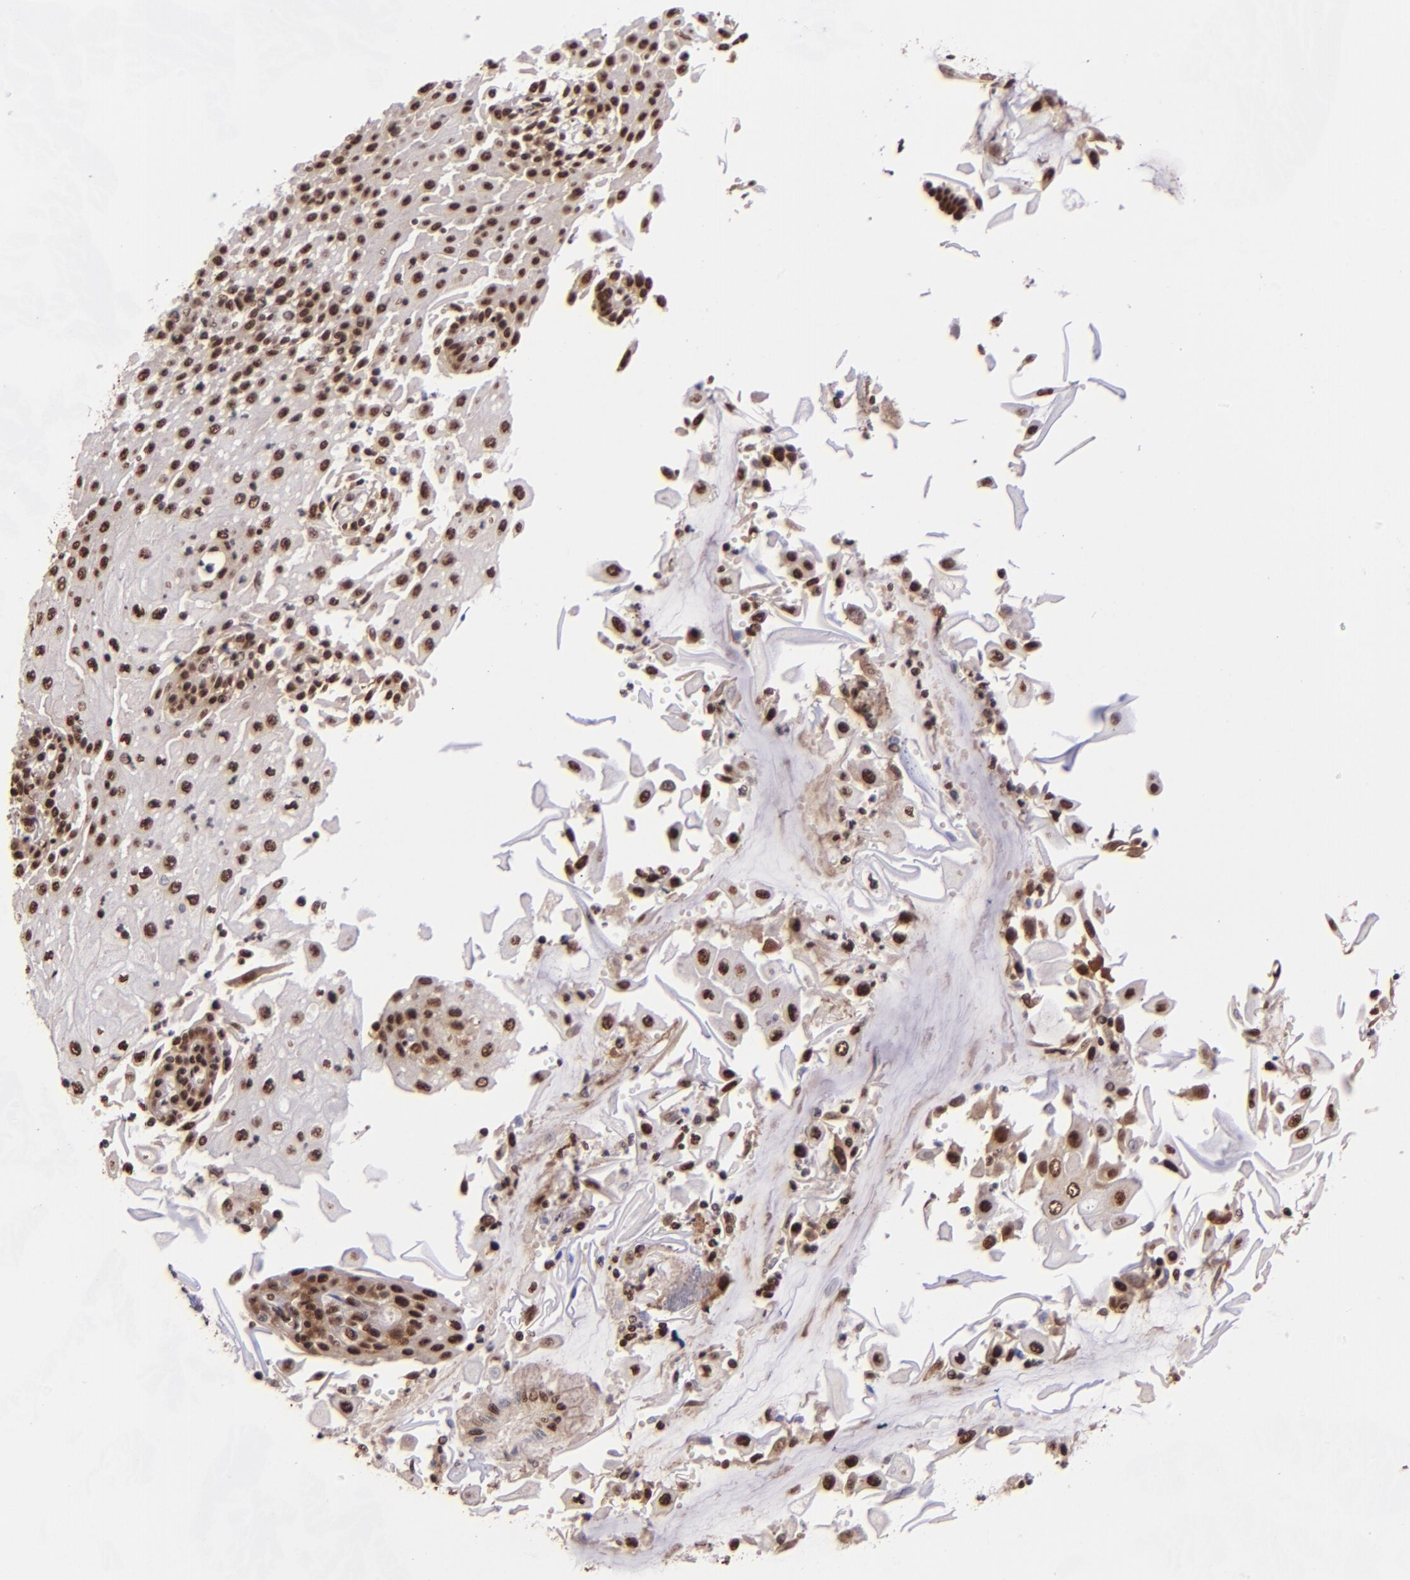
{"staining": {"intensity": "strong", "quantity": ">75%", "location": "nuclear"}, "tissue": "esophagus", "cell_type": "Squamous epithelial cells", "image_type": "normal", "snomed": [{"axis": "morphology", "description": "Normal tissue, NOS"}, {"axis": "topography", "description": "Esophagus"}], "caption": "A micrograph showing strong nuclear staining in approximately >75% of squamous epithelial cells in benign esophagus, as visualized by brown immunohistochemical staining.", "gene": "PQBP1", "patient": {"sex": "male", "age": 65}}